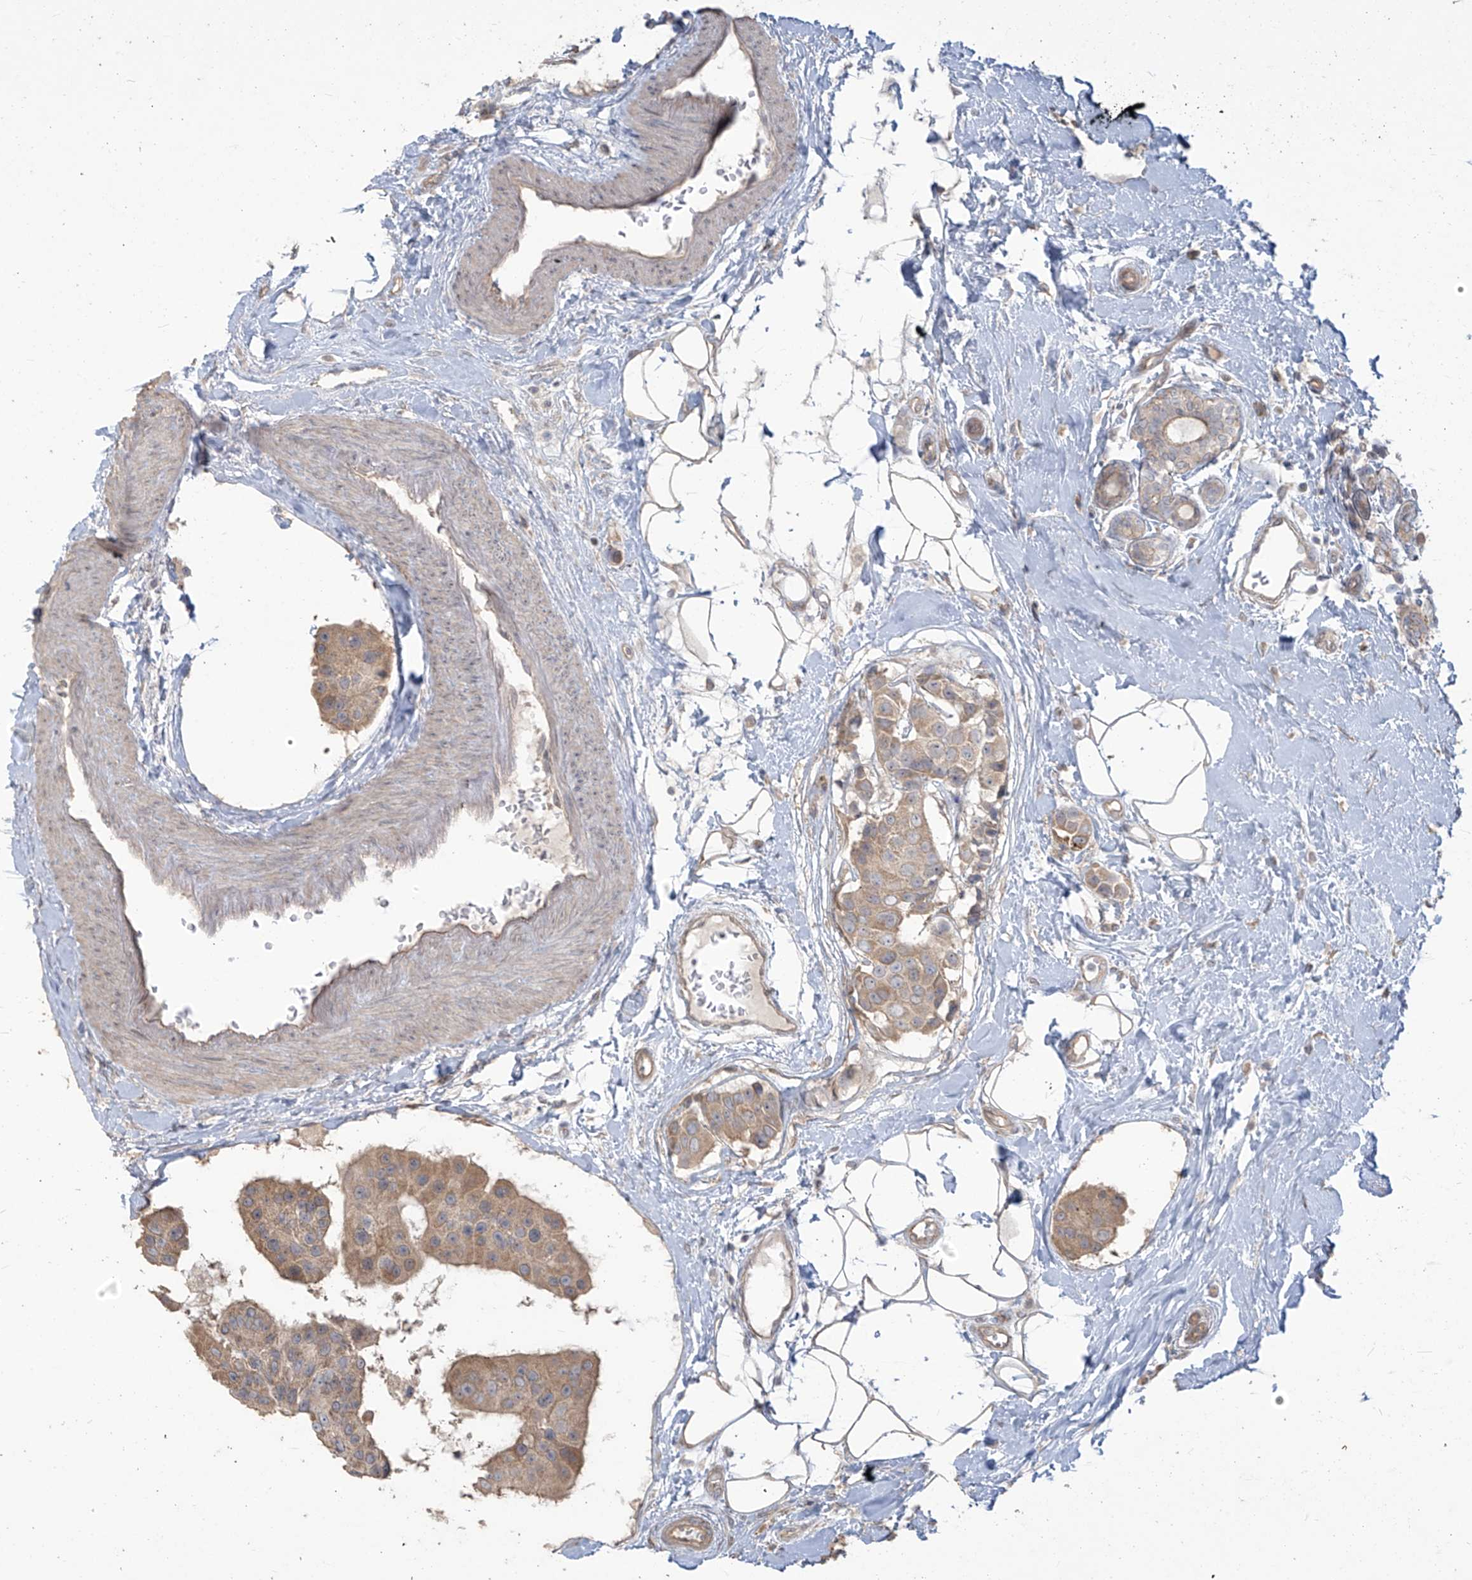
{"staining": {"intensity": "weak", "quantity": ">75%", "location": "cytoplasmic/membranous"}, "tissue": "breast cancer", "cell_type": "Tumor cells", "image_type": "cancer", "snomed": [{"axis": "morphology", "description": "Normal tissue, NOS"}, {"axis": "morphology", "description": "Duct carcinoma"}, {"axis": "topography", "description": "Breast"}], "caption": "IHC histopathology image of breast cancer stained for a protein (brown), which shows low levels of weak cytoplasmic/membranous staining in approximately >75% of tumor cells.", "gene": "MAGIX", "patient": {"sex": "female", "age": 39}}